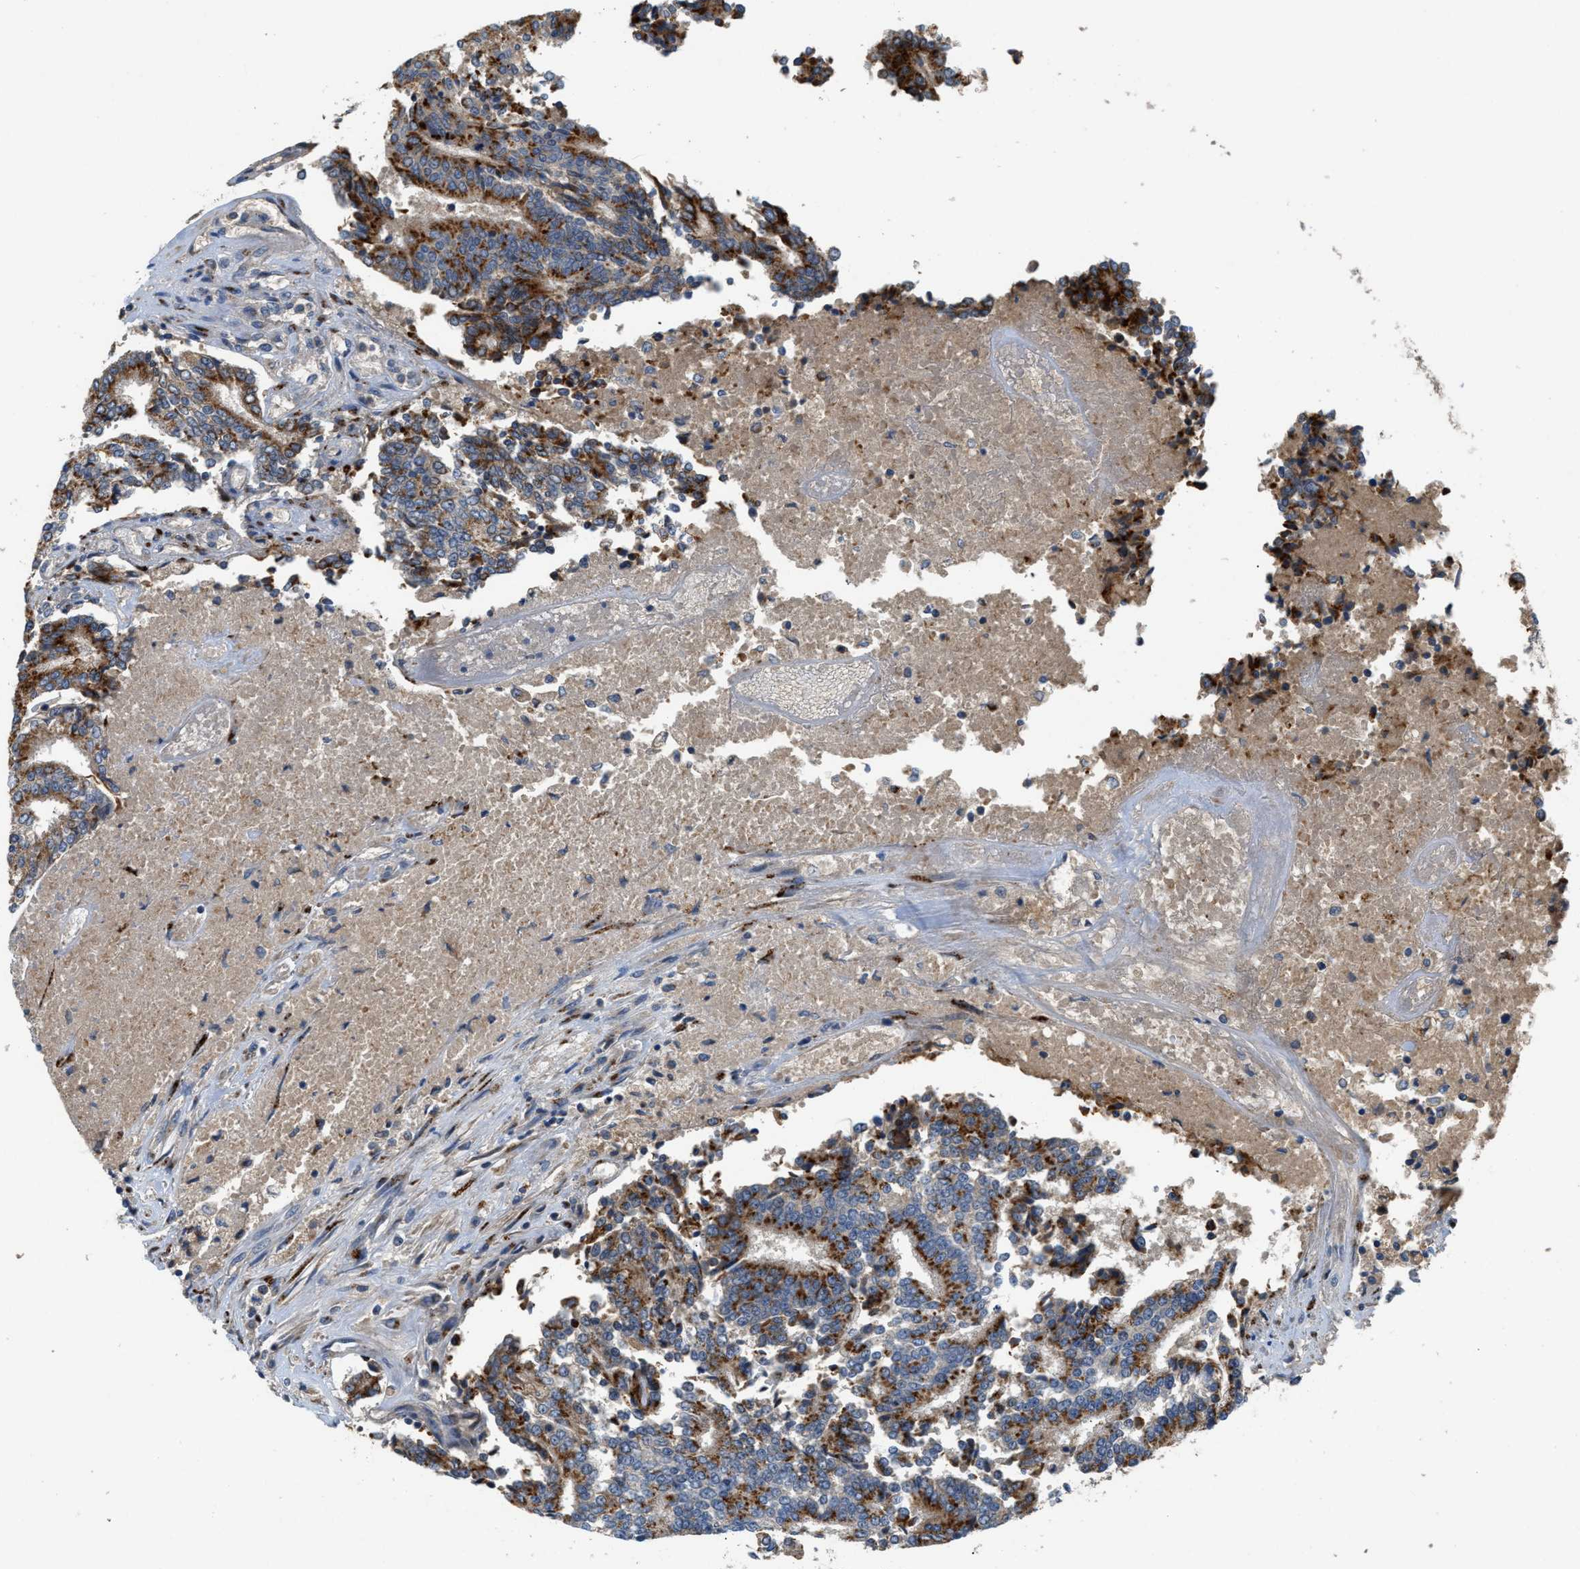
{"staining": {"intensity": "strong", "quantity": ">75%", "location": "cytoplasmic/membranous"}, "tissue": "prostate cancer", "cell_type": "Tumor cells", "image_type": "cancer", "snomed": [{"axis": "morphology", "description": "Normal tissue, NOS"}, {"axis": "morphology", "description": "Adenocarcinoma, High grade"}, {"axis": "topography", "description": "Prostate"}, {"axis": "topography", "description": "Seminal veicle"}], "caption": "The photomicrograph displays a brown stain indicating the presence of a protein in the cytoplasmic/membranous of tumor cells in prostate cancer (adenocarcinoma (high-grade)). Nuclei are stained in blue.", "gene": "SIK2", "patient": {"sex": "male", "age": 55}}